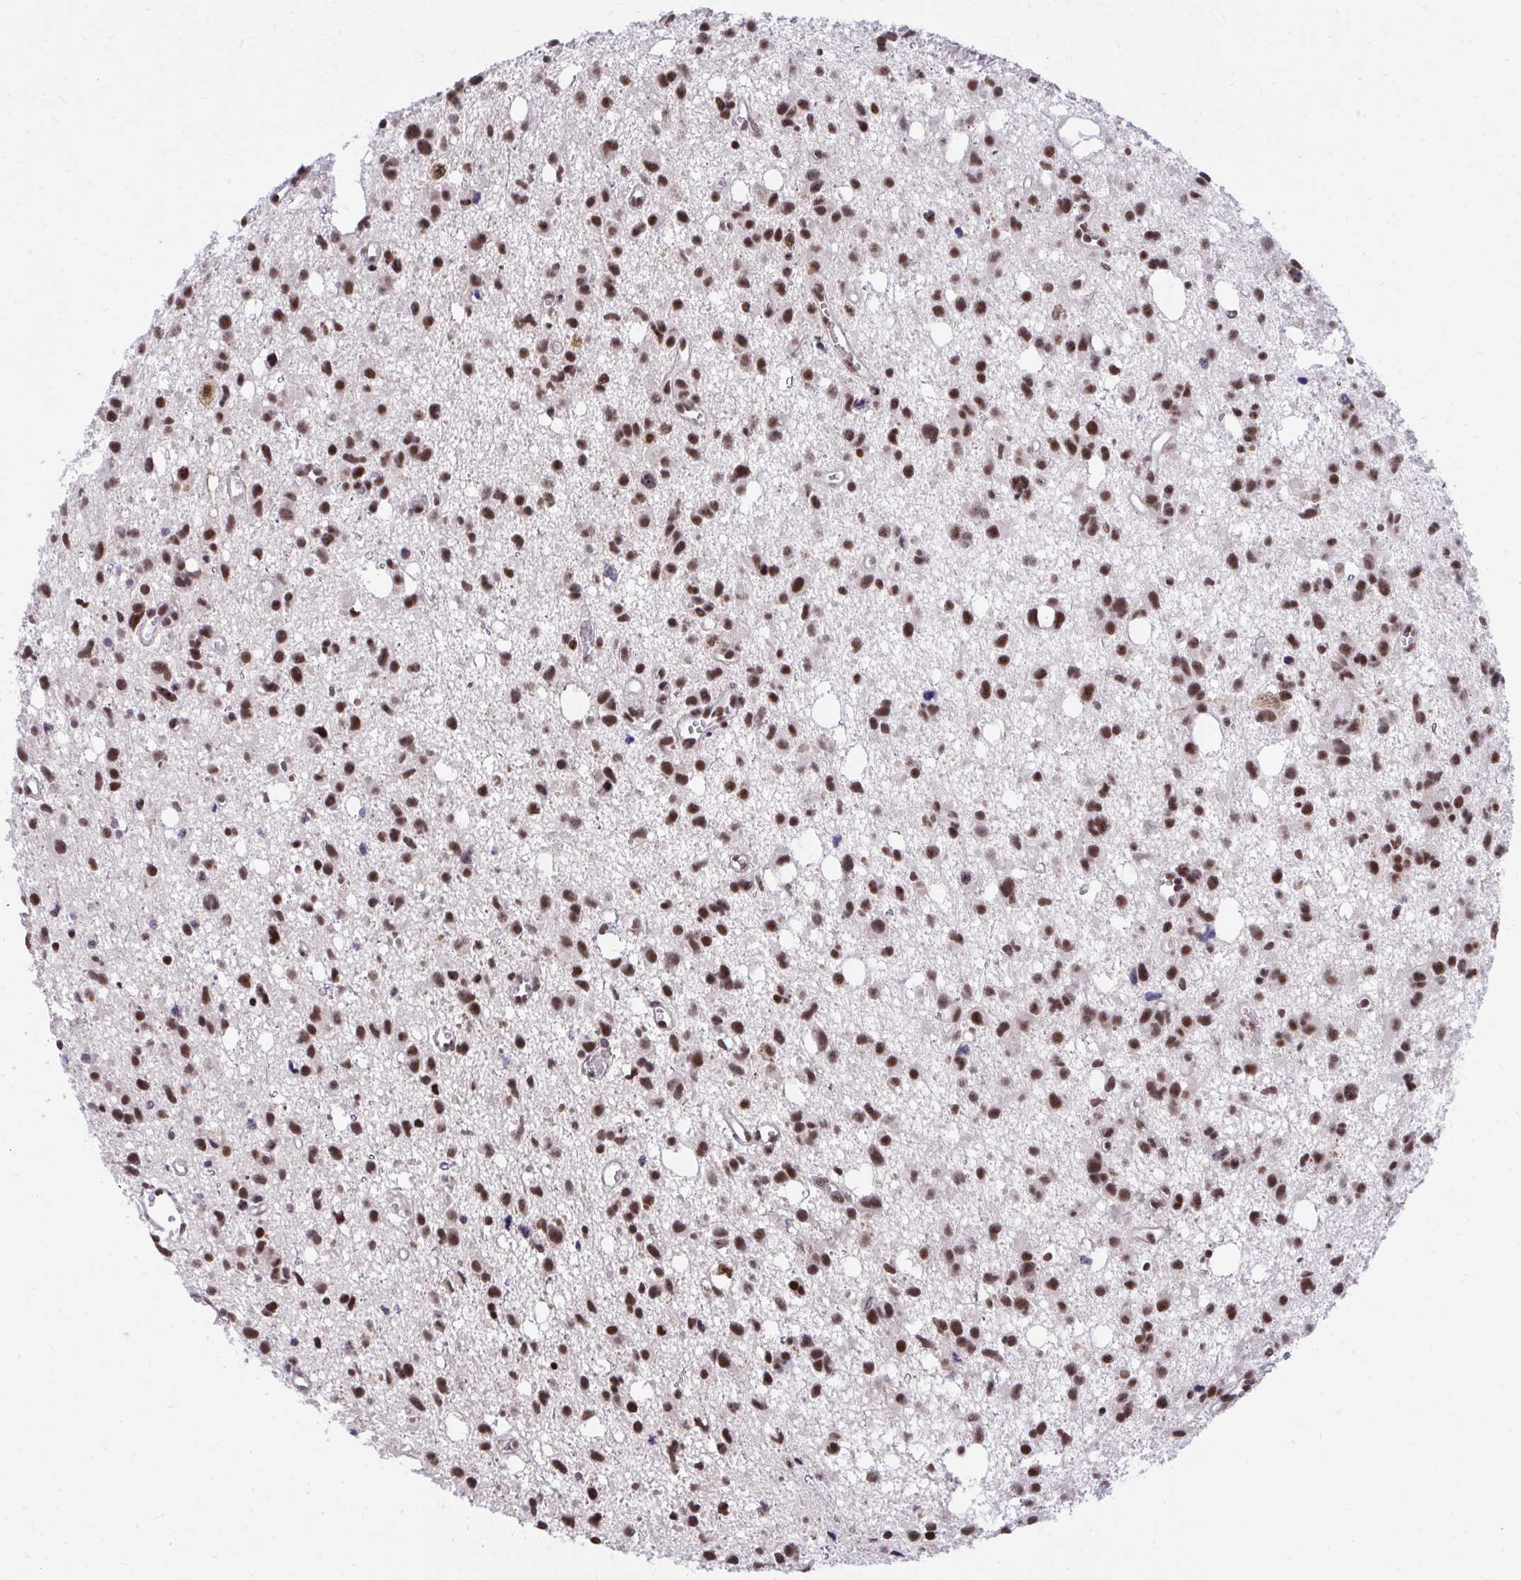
{"staining": {"intensity": "strong", "quantity": ">75%", "location": "nuclear"}, "tissue": "glioma", "cell_type": "Tumor cells", "image_type": "cancer", "snomed": [{"axis": "morphology", "description": "Glioma, malignant, High grade"}, {"axis": "topography", "description": "Brain"}], "caption": "Malignant glioma (high-grade) stained with immunohistochemistry demonstrates strong nuclear staining in approximately >75% of tumor cells.", "gene": "SYNE4", "patient": {"sex": "male", "age": 23}}